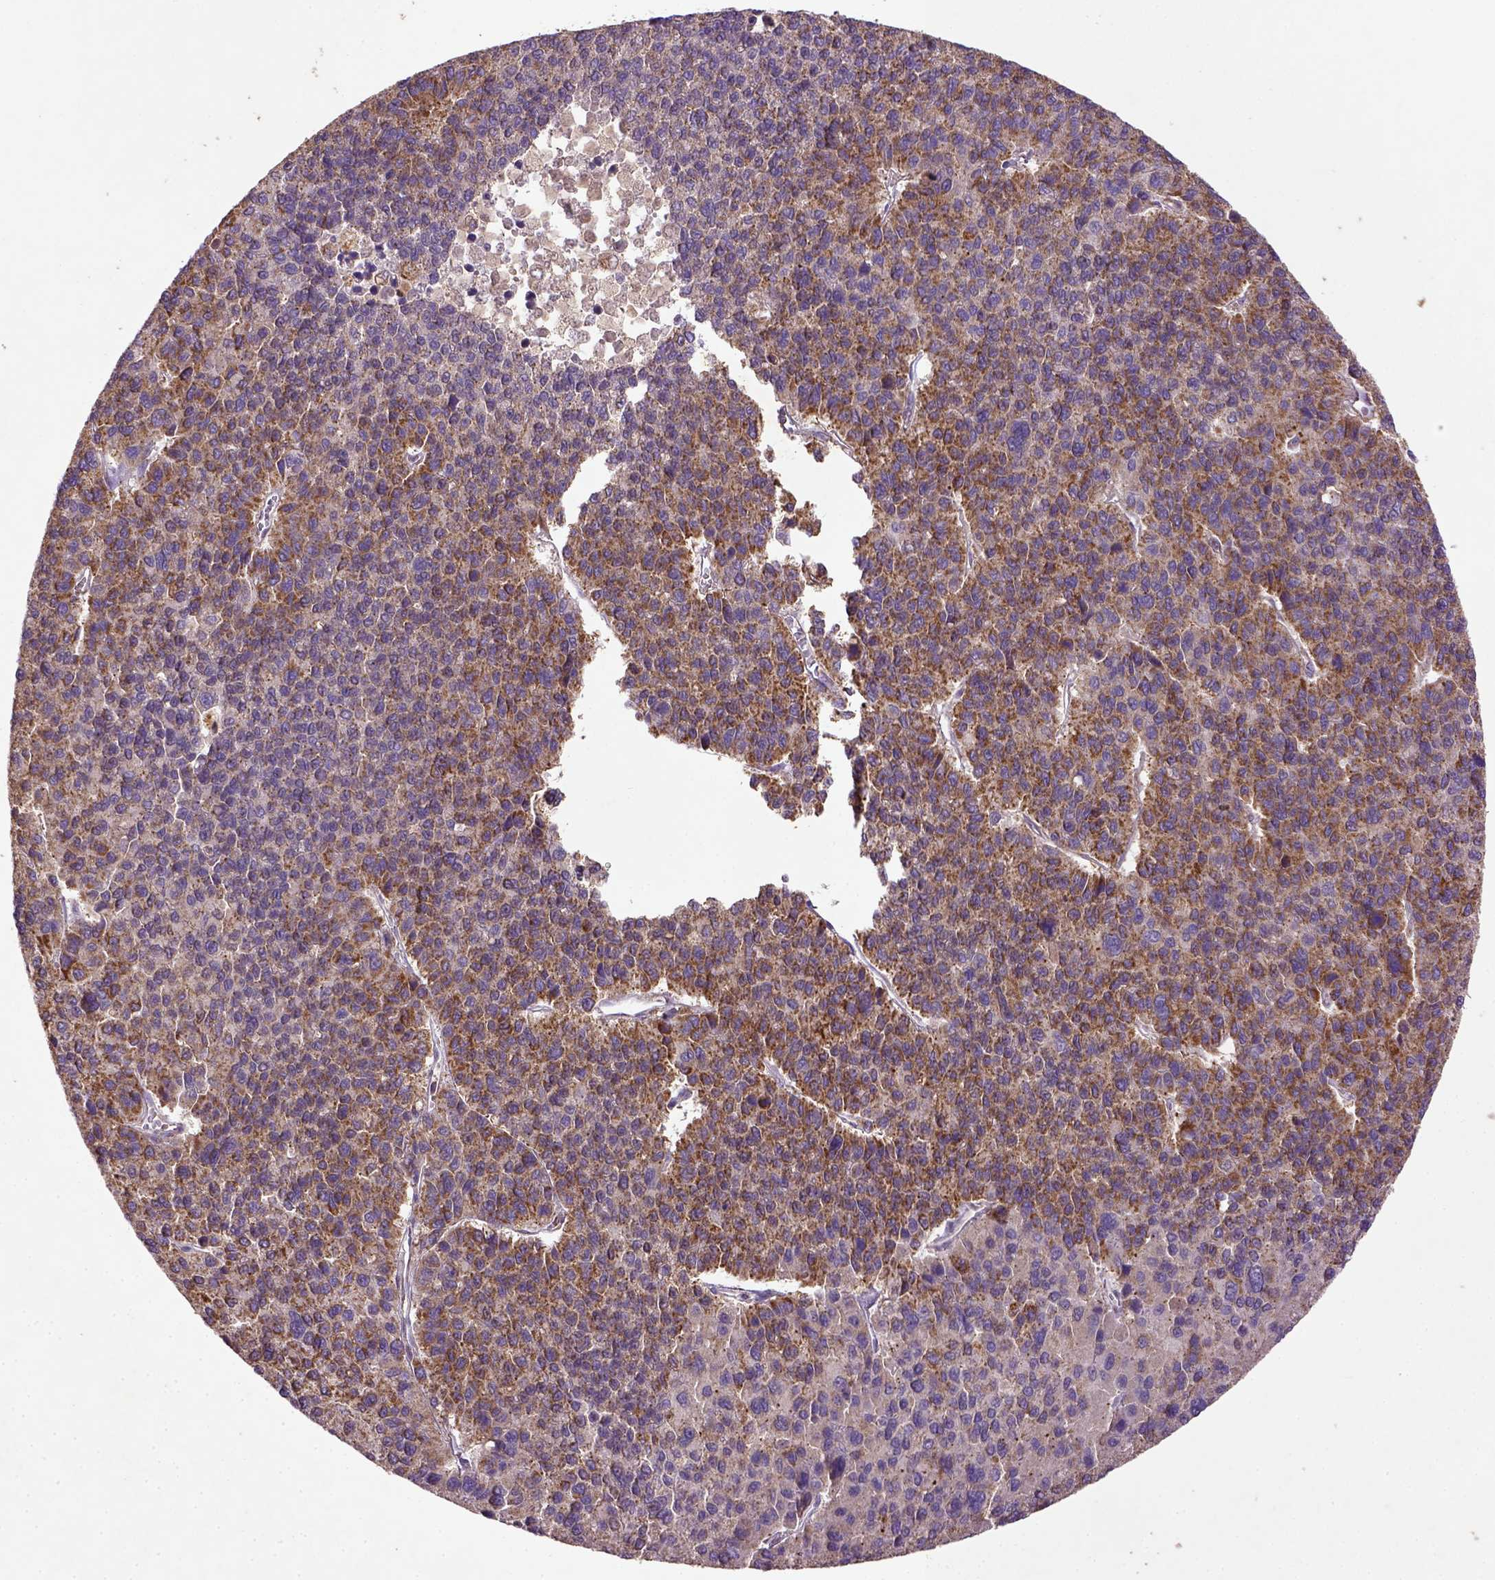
{"staining": {"intensity": "moderate", "quantity": ">75%", "location": "cytoplasmic/membranous"}, "tissue": "liver cancer", "cell_type": "Tumor cells", "image_type": "cancer", "snomed": [{"axis": "morphology", "description": "Carcinoma, Hepatocellular, NOS"}, {"axis": "topography", "description": "Liver"}], "caption": "Immunohistochemistry staining of liver cancer, which displays medium levels of moderate cytoplasmic/membranous positivity in about >75% of tumor cells indicating moderate cytoplasmic/membranous protein positivity. The staining was performed using DAB (brown) for protein detection and nuclei were counterstained in hematoxylin (blue).", "gene": "MT-CO1", "patient": {"sex": "female", "age": 41}}